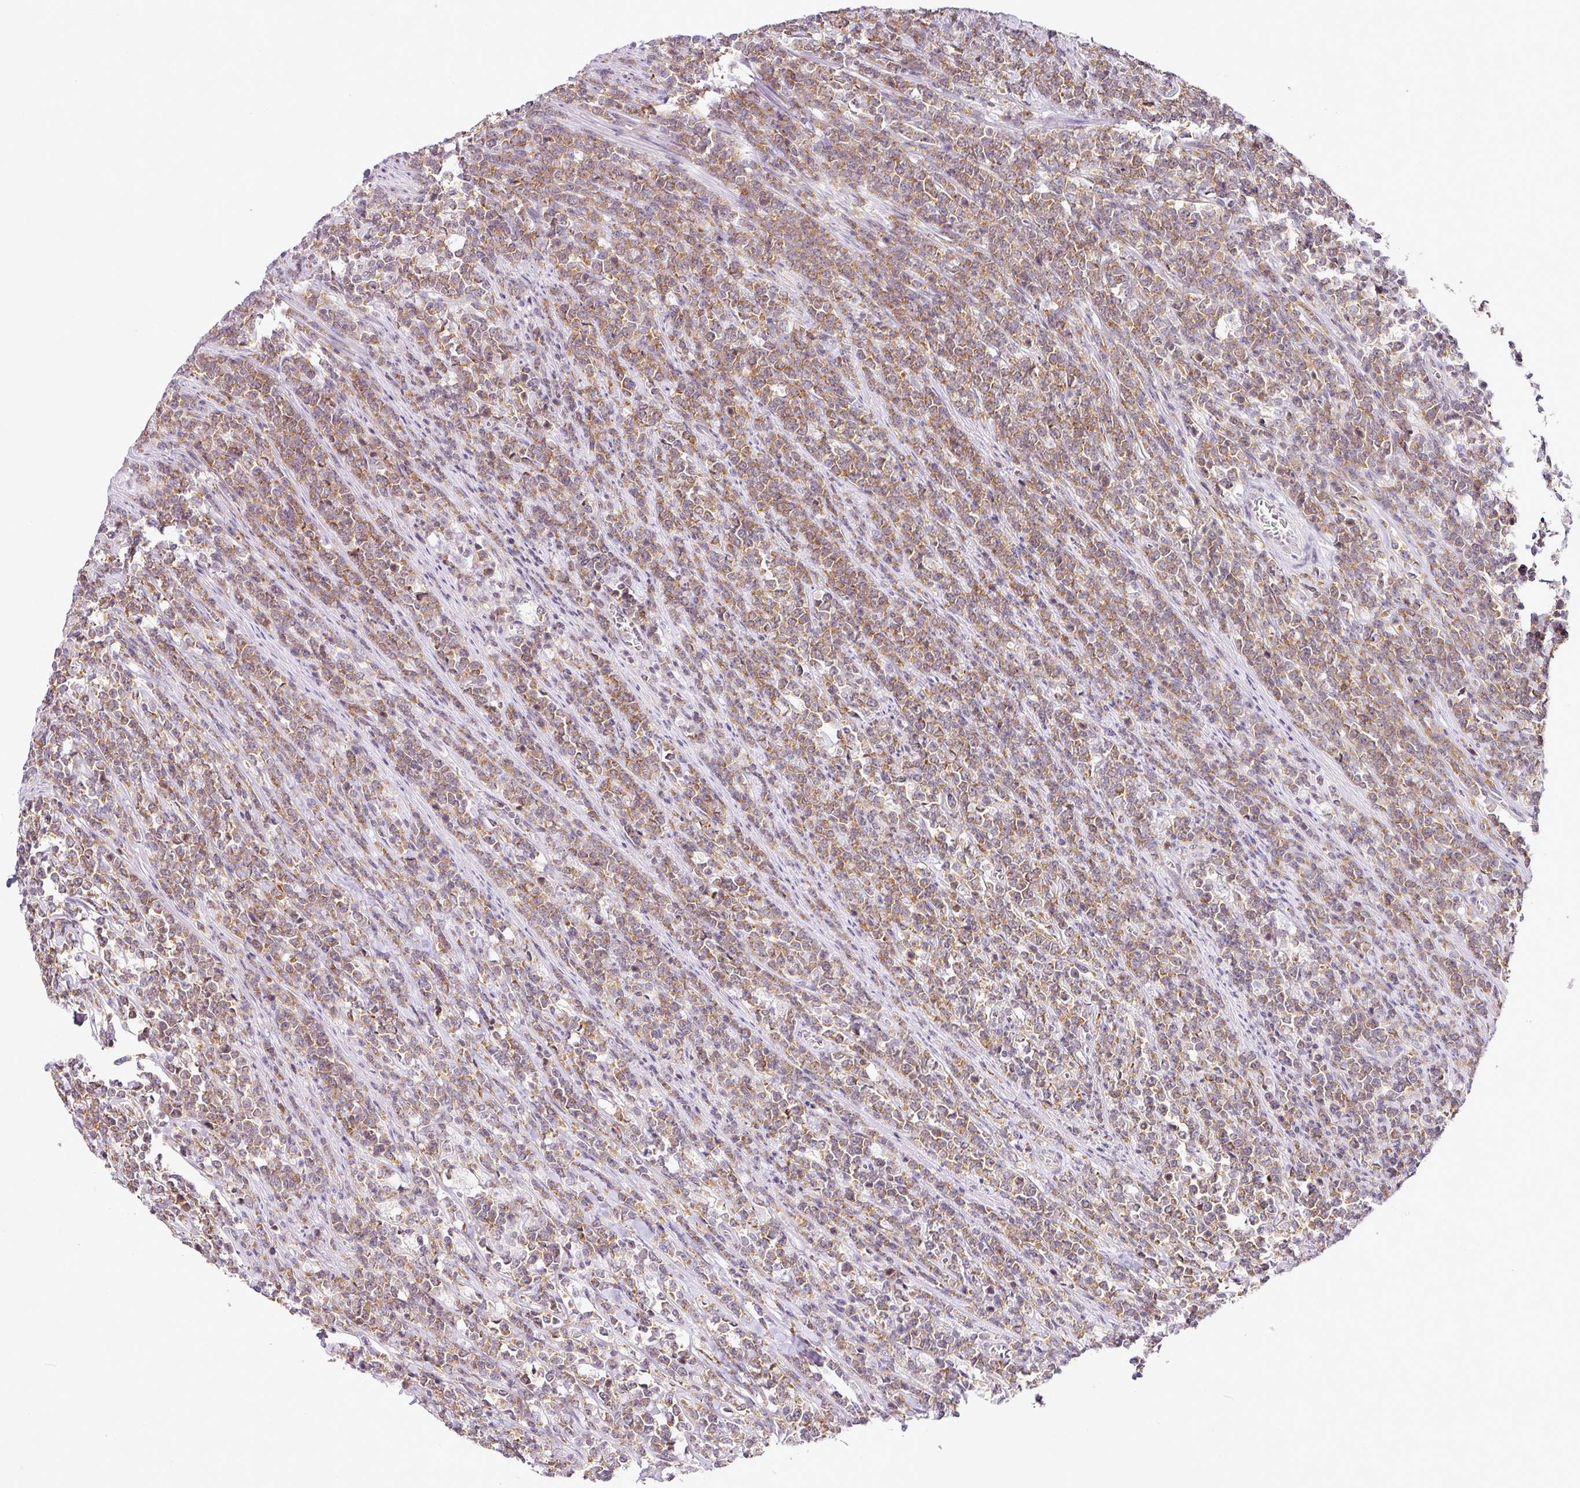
{"staining": {"intensity": "moderate", "quantity": ">75%", "location": "cytoplasmic/membranous"}, "tissue": "lymphoma", "cell_type": "Tumor cells", "image_type": "cancer", "snomed": [{"axis": "morphology", "description": "Malignant lymphoma, non-Hodgkin's type, High grade"}, {"axis": "topography", "description": "Small intestine"}], "caption": "Human high-grade malignant lymphoma, non-Hodgkin's type stained for a protein (brown) displays moderate cytoplasmic/membranous positive staining in approximately >75% of tumor cells.", "gene": "FAM32A", "patient": {"sex": "male", "age": 8}}